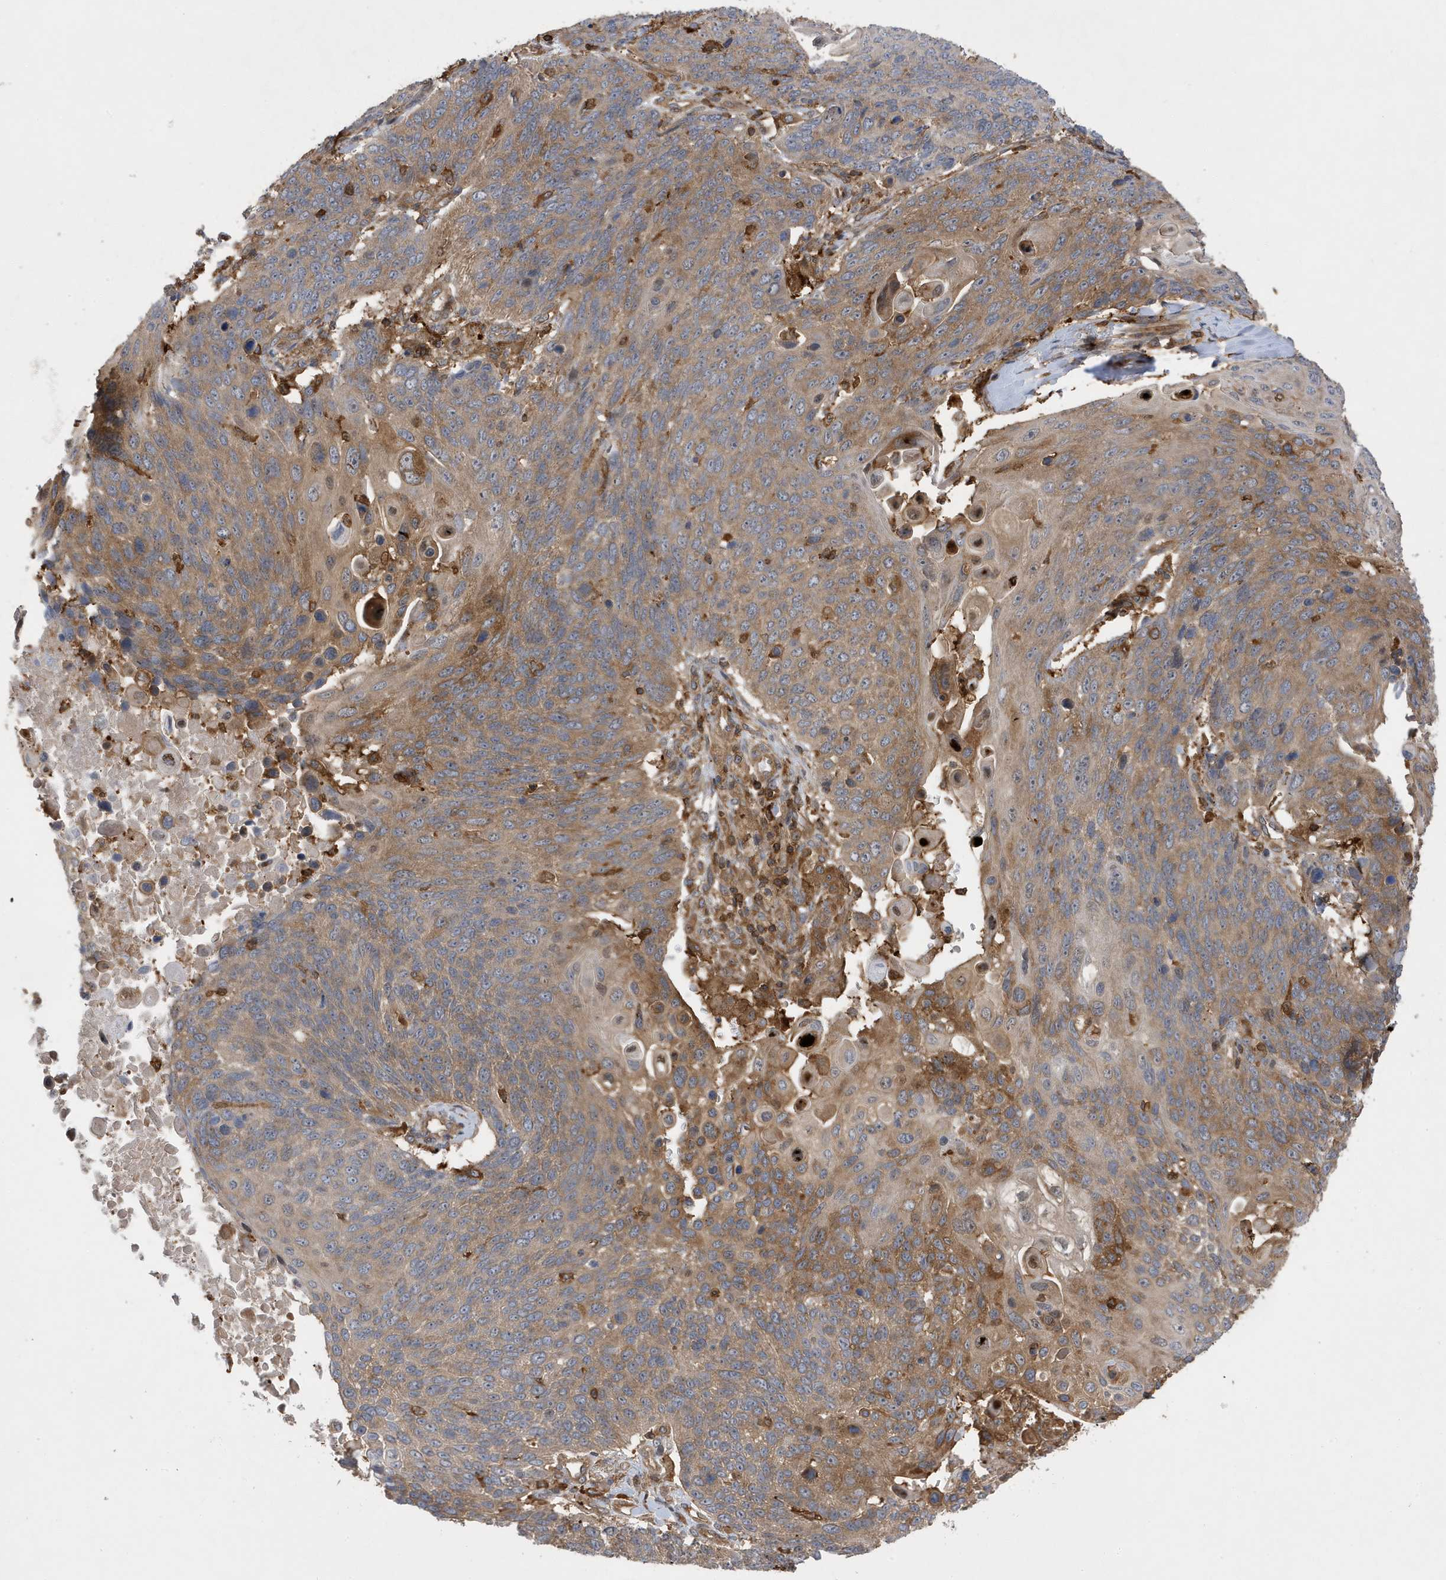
{"staining": {"intensity": "moderate", "quantity": "25%-75%", "location": "cytoplasmic/membranous"}, "tissue": "lung cancer", "cell_type": "Tumor cells", "image_type": "cancer", "snomed": [{"axis": "morphology", "description": "Squamous cell carcinoma, NOS"}, {"axis": "topography", "description": "Lung"}], "caption": "Immunohistochemical staining of human squamous cell carcinoma (lung) reveals medium levels of moderate cytoplasmic/membranous protein expression in approximately 25%-75% of tumor cells. (IHC, brightfield microscopy, high magnification).", "gene": "LAPTM4A", "patient": {"sex": "male", "age": 66}}